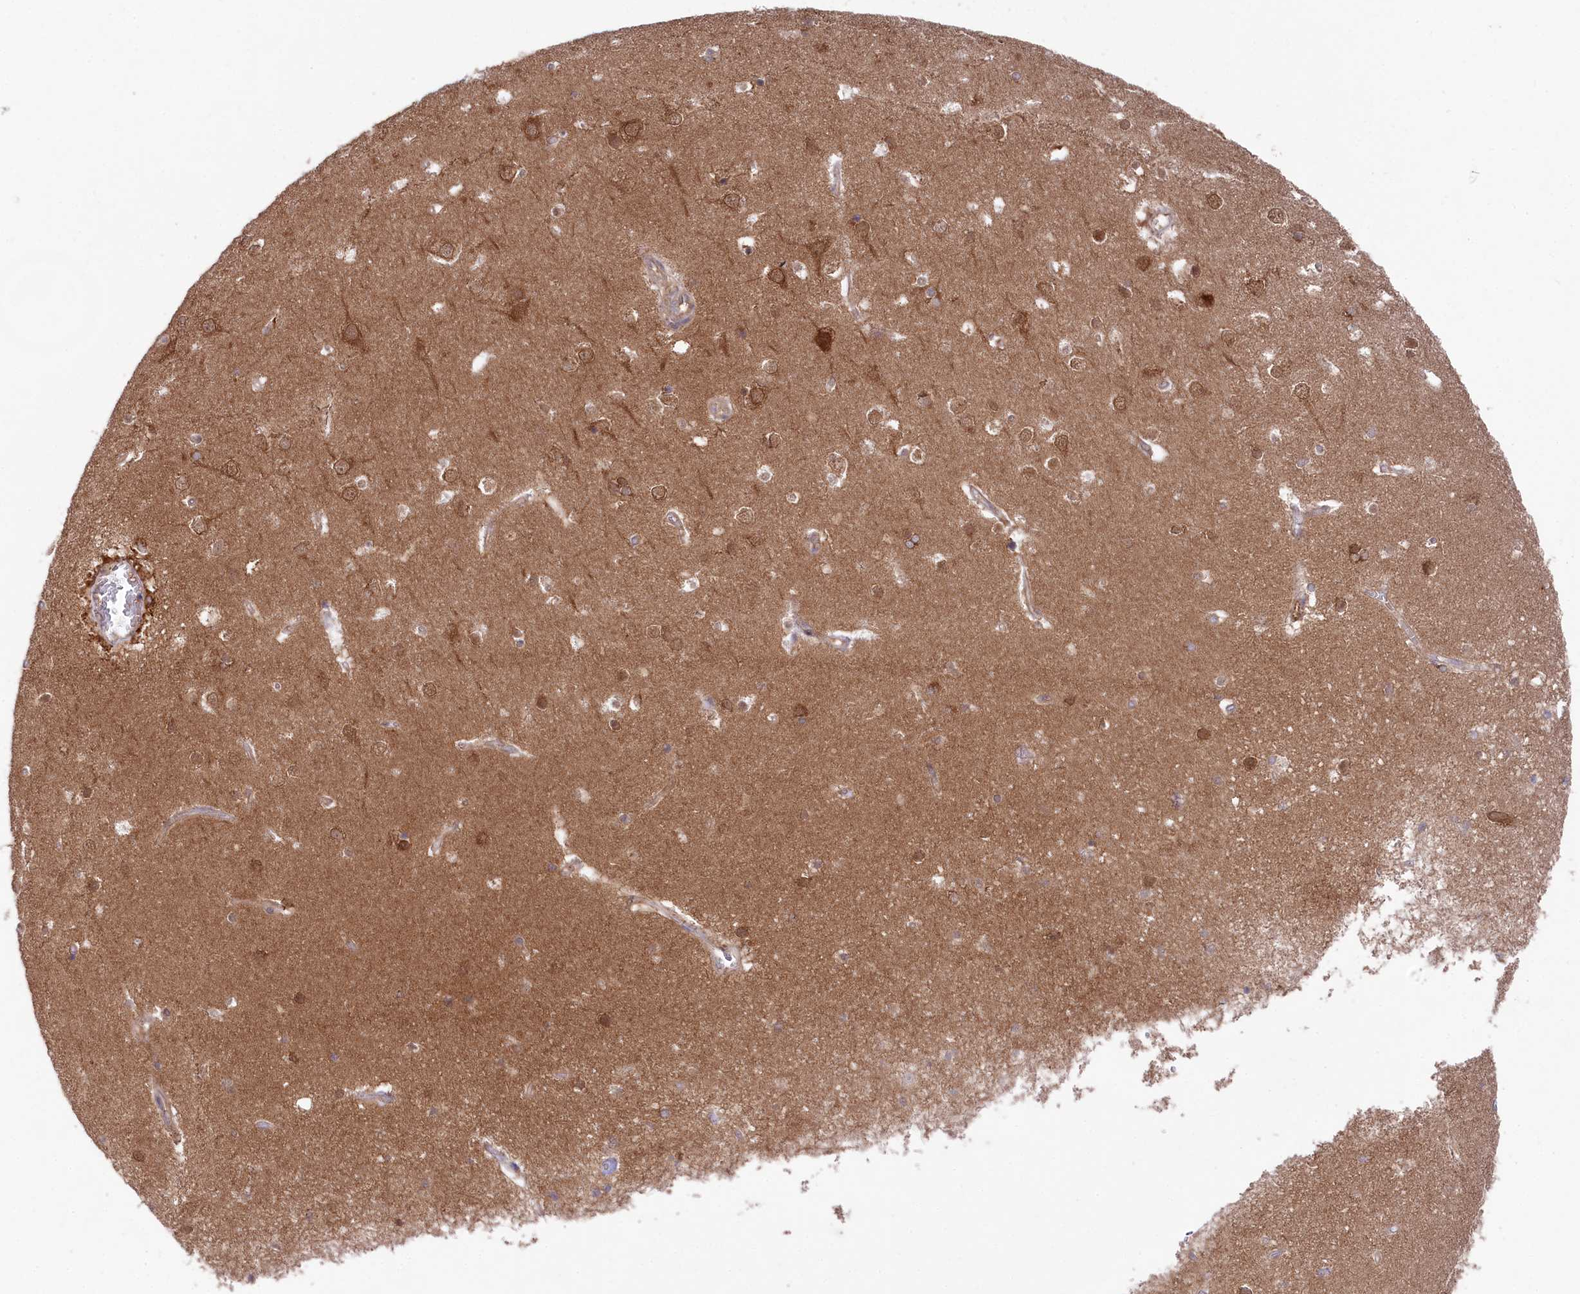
{"staining": {"intensity": "negative", "quantity": "none", "location": "none"}, "tissue": "cerebral cortex", "cell_type": "Endothelial cells", "image_type": "normal", "snomed": [{"axis": "morphology", "description": "Normal tissue, NOS"}, {"axis": "topography", "description": "Cerebral cortex"}], "caption": "A histopathology image of cerebral cortex stained for a protein reveals no brown staining in endothelial cells. The staining was performed using DAB (3,3'-diaminobenzidine) to visualize the protein expression in brown, while the nuclei were stained in blue with hematoxylin (Magnification: 20x).", "gene": "PPP1R21", "patient": {"sex": "male", "age": 54}}